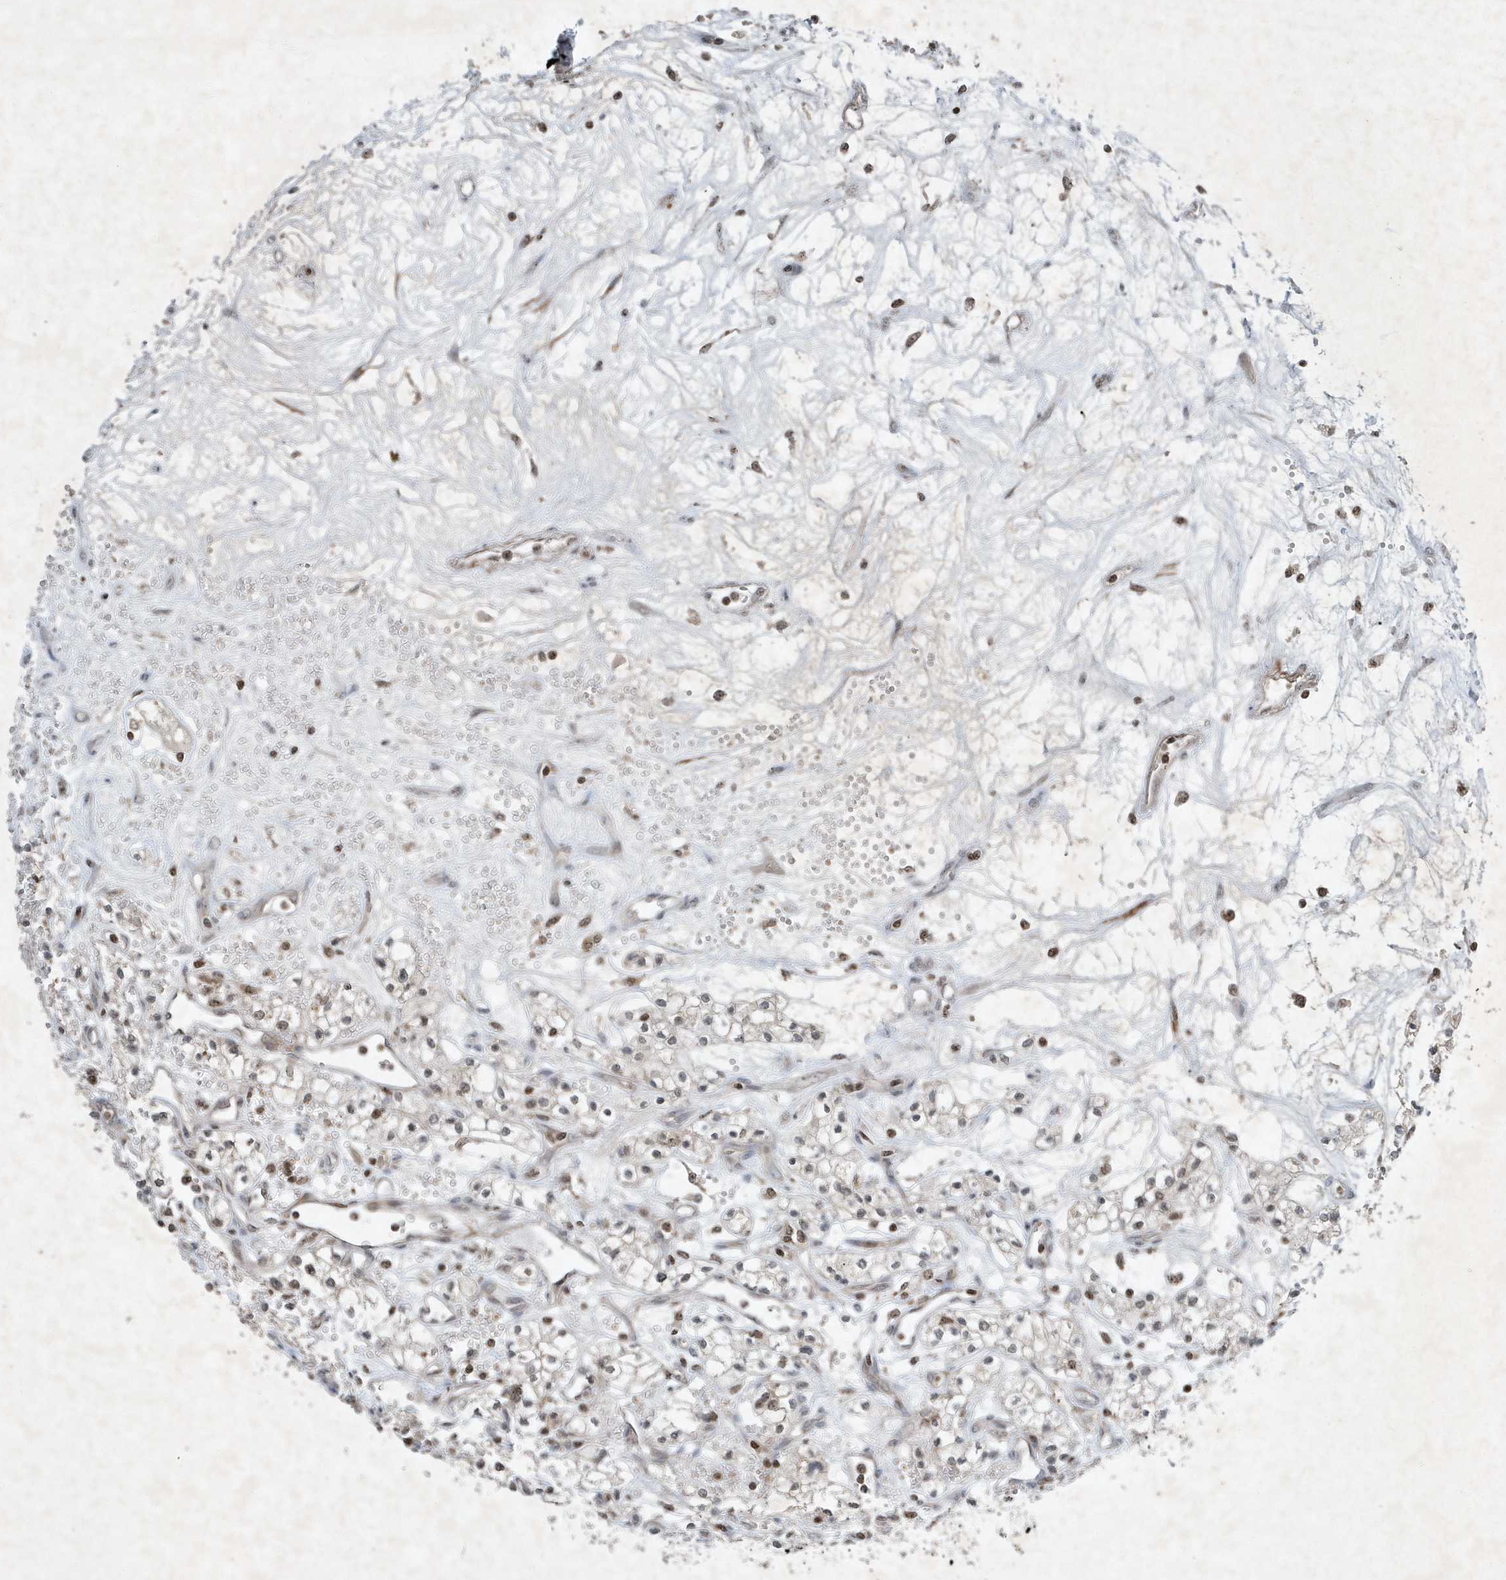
{"staining": {"intensity": "negative", "quantity": "none", "location": "none"}, "tissue": "renal cancer", "cell_type": "Tumor cells", "image_type": "cancer", "snomed": [{"axis": "morphology", "description": "Adenocarcinoma, NOS"}, {"axis": "topography", "description": "Kidney"}], "caption": "Immunohistochemical staining of renal cancer (adenocarcinoma) exhibits no significant expression in tumor cells.", "gene": "QTRT2", "patient": {"sex": "male", "age": 59}}